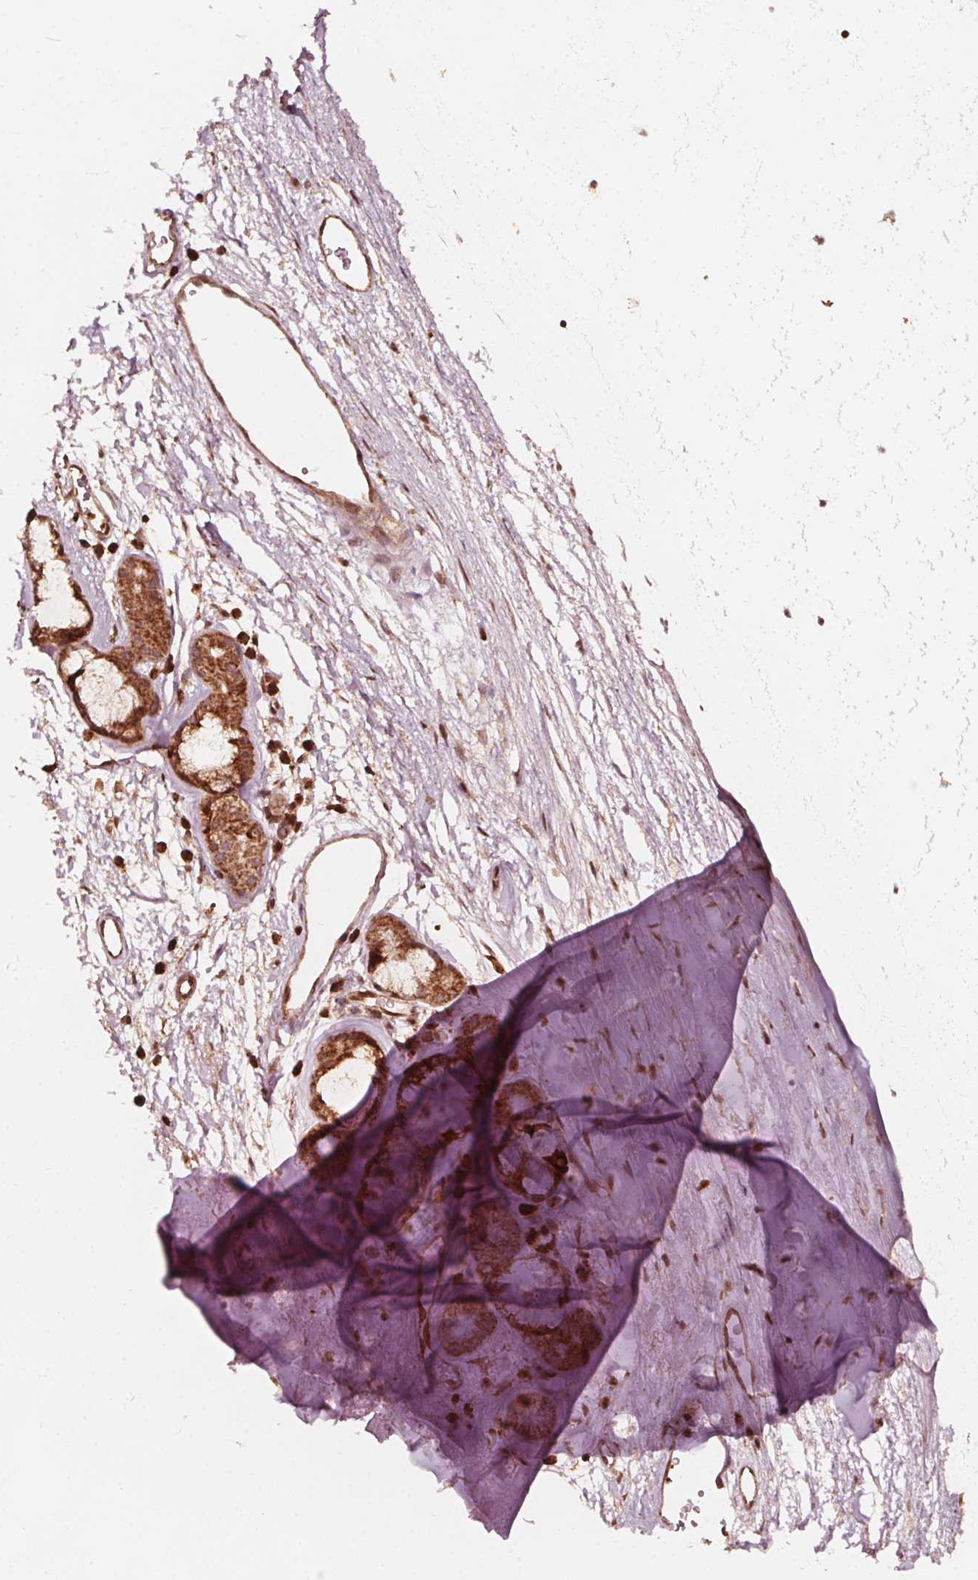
{"staining": {"intensity": "strong", "quantity": ">75%", "location": "cytoplasmic/membranous"}, "tissue": "adipose tissue", "cell_type": "Adipocytes", "image_type": "normal", "snomed": [{"axis": "morphology", "description": "Normal tissue, NOS"}, {"axis": "topography", "description": "Cartilage tissue"}, {"axis": "topography", "description": "Bronchus"}], "caption": "The photomicrograph exhibits staining of normal adipose tissue, revealing strong cytoplasmic/membranous protein staining (brown color) within adipocytes.", "gene": "AIP", "patient": {"sex": "male", "age": 58}}